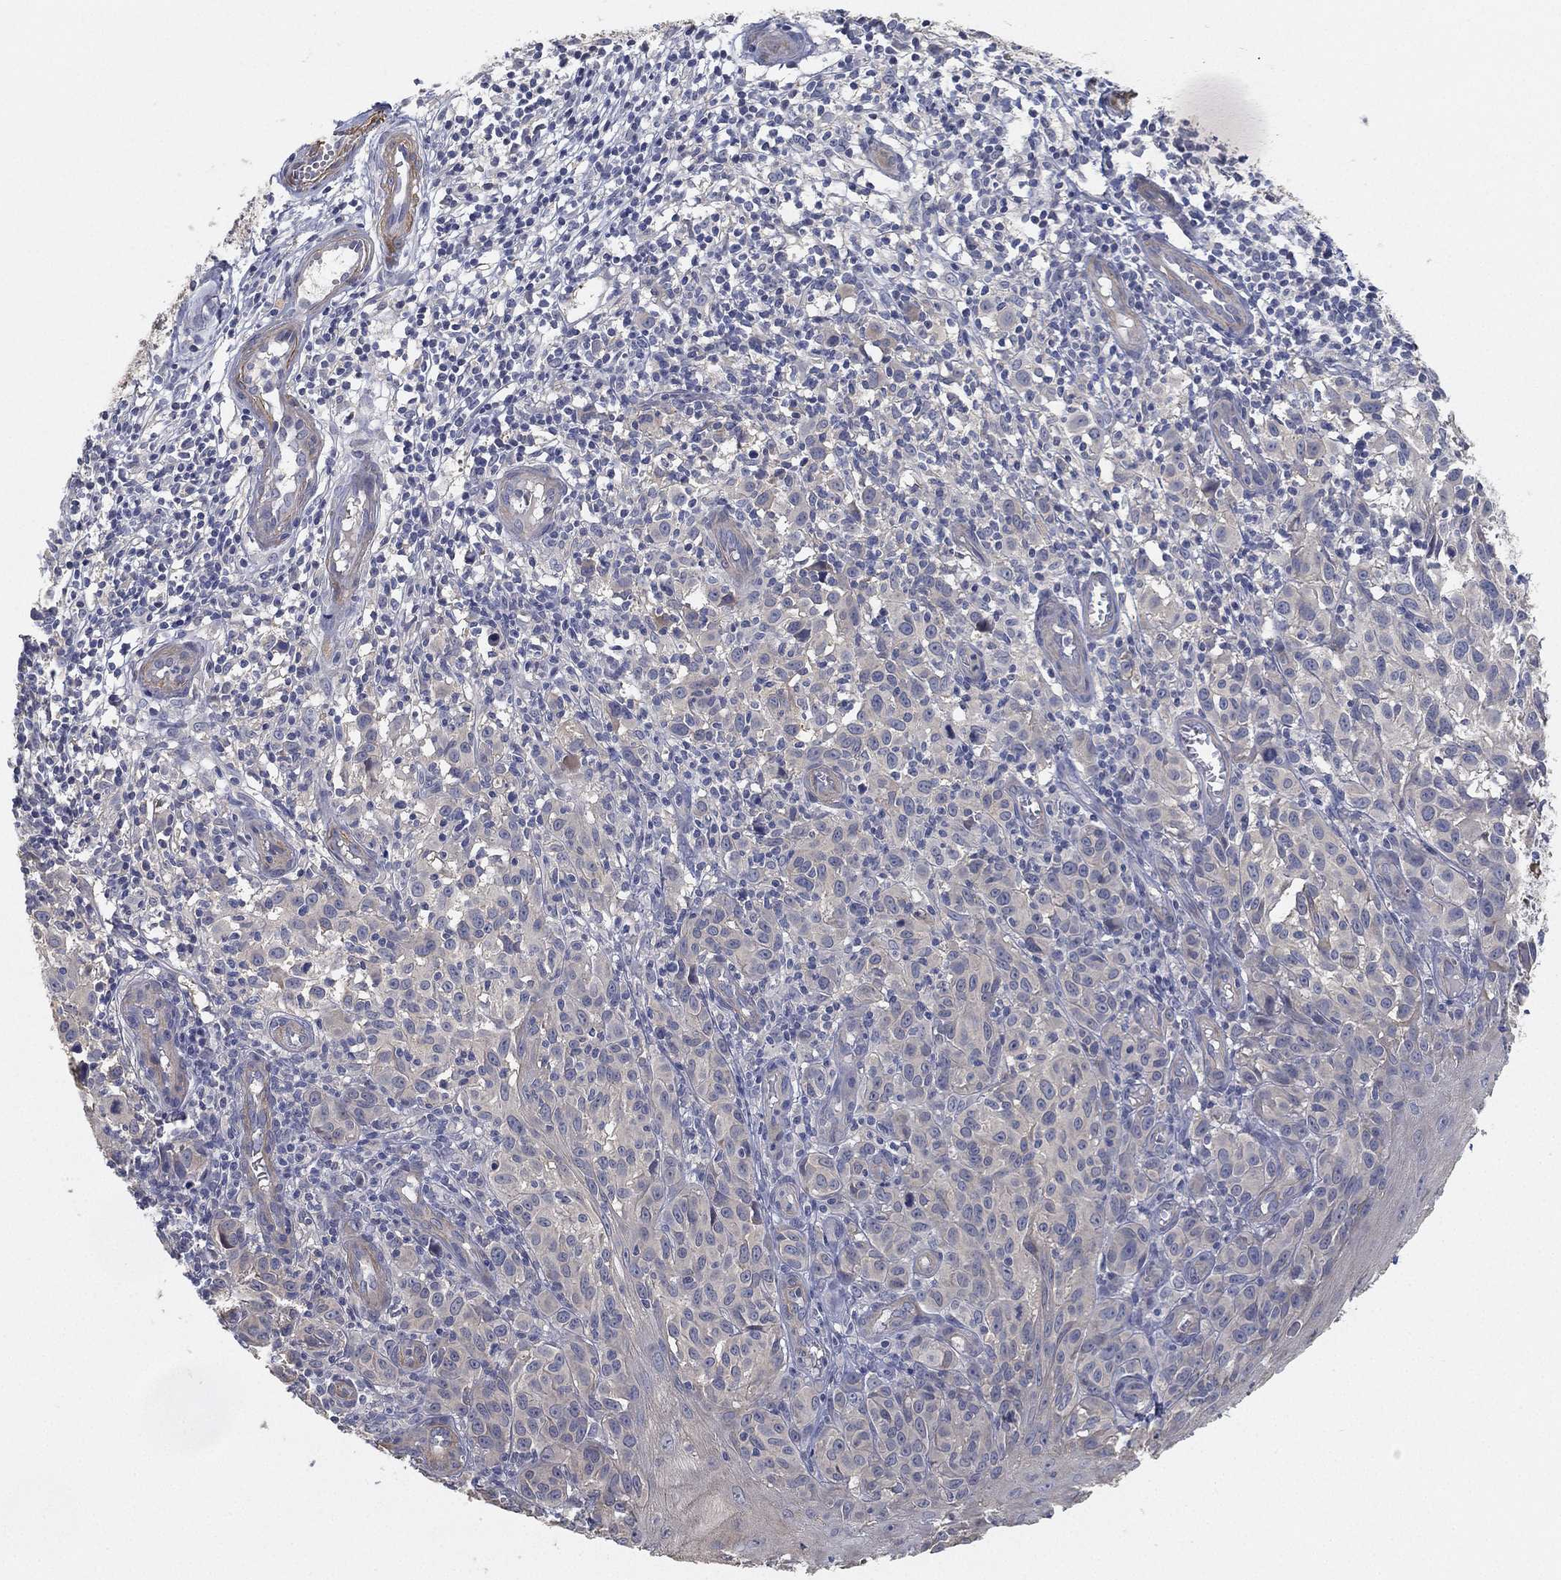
{"staining": {"intensity": "negative", "quantity": "none", "location": "none"}, "tissue": "melanoma", "cell_type": "Tumor cells", "image_type": "cancer", "snomed": [{"axis": "morphology", "description": "Malignant melanoma, NOS"}, {"axis": "topography", "description": "Skin"}], "caption": "Human melanoma stained for a protein using immunohistochemistry exhibits no expression in tumor cells.", "gene": "GPR61", "patient": {"sex": "female", "age": 53}}